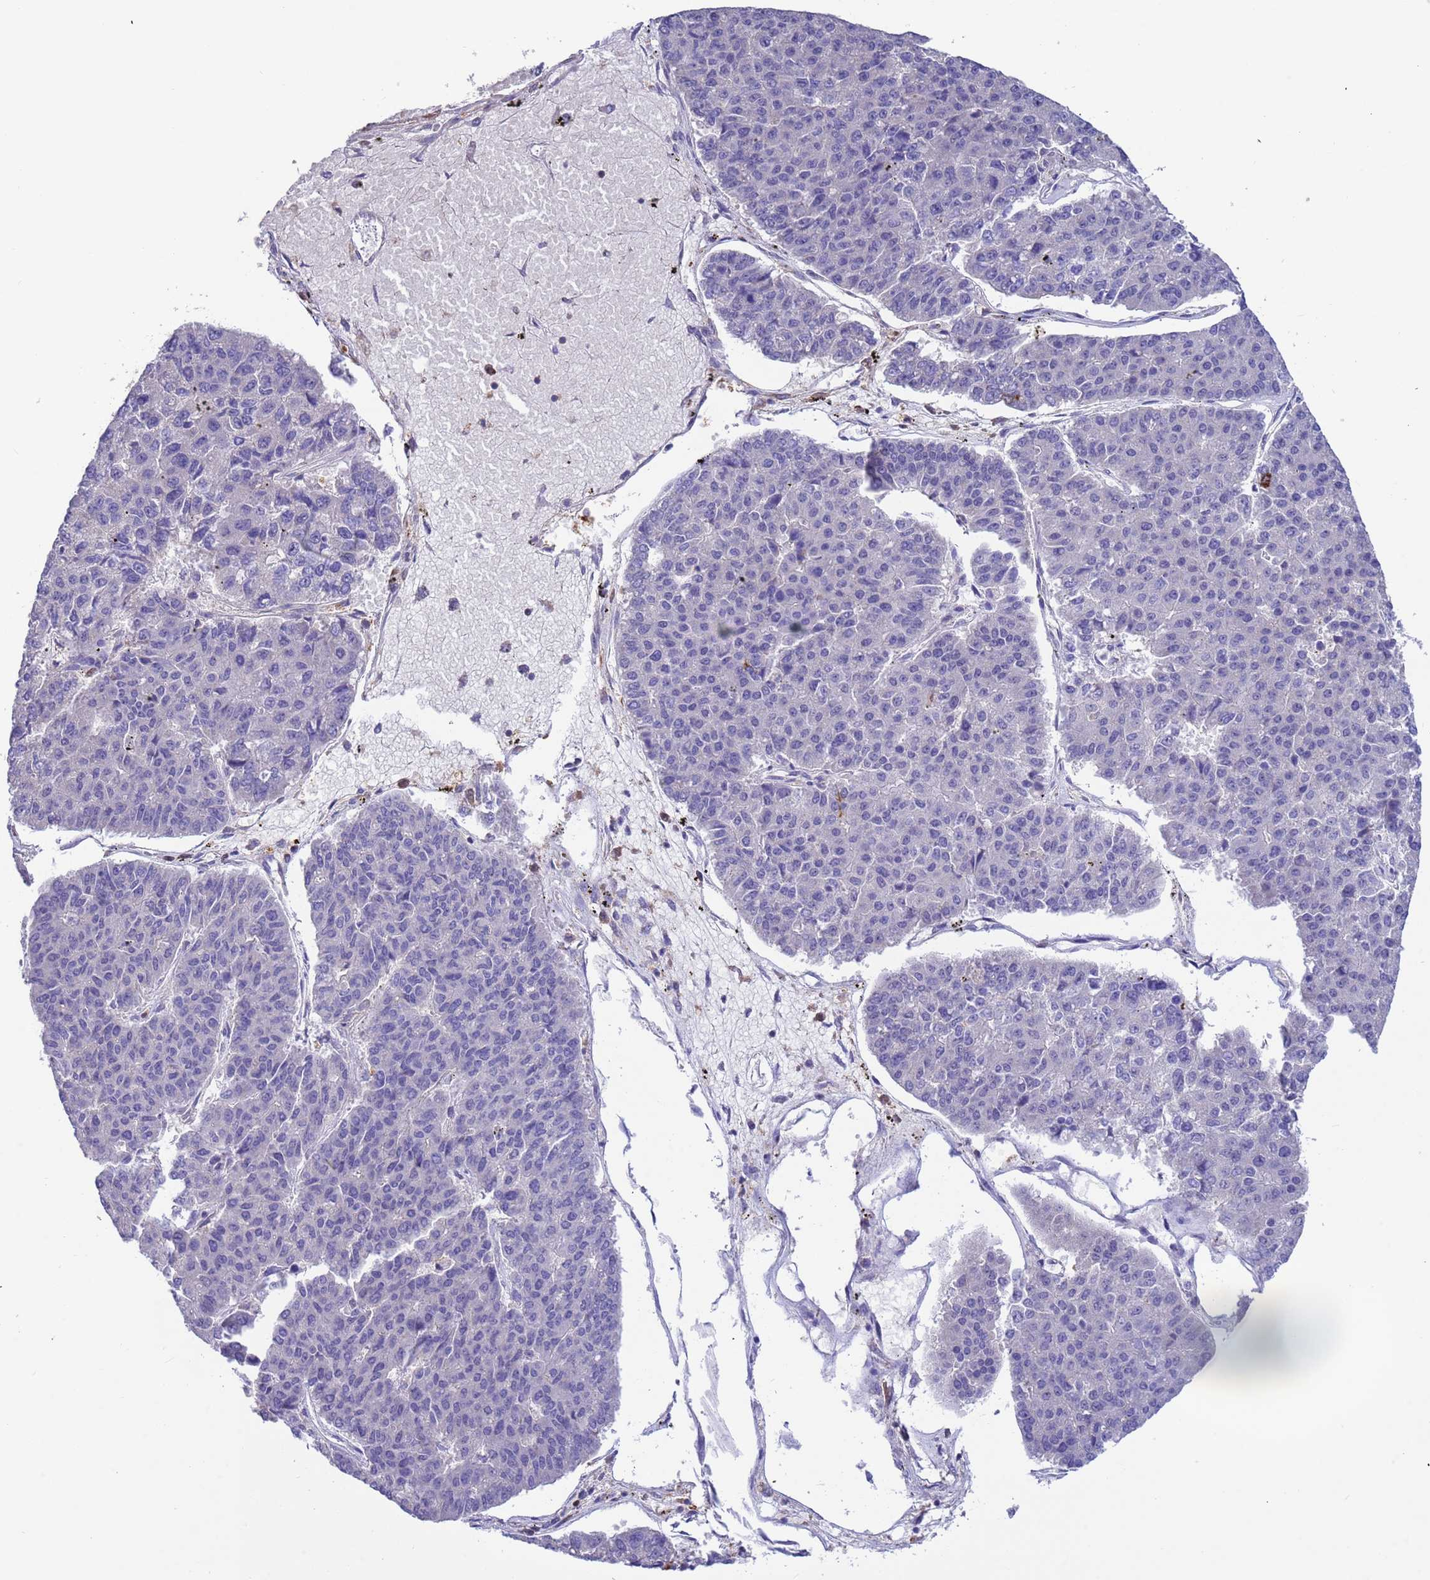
{"staining": {"intensity": "negative", "quantity": "none", "location": "none"}, "tissue": "pancreatic cancer", "cell_type": "Tumor cells", "image_type": "cancer", "snomed": [{"axis": "morphology", "description": "Adenocarcinoma, NOS"}, {"axis": "topography", "description": "Pancreas"}], "caption": "Human adenocarcinoma (pancreatic) stained for a protein using IHC exhibits no staining in tumor cells.", "gene": "AMPD3", "patient": {"sex": "male", "age": 50}}